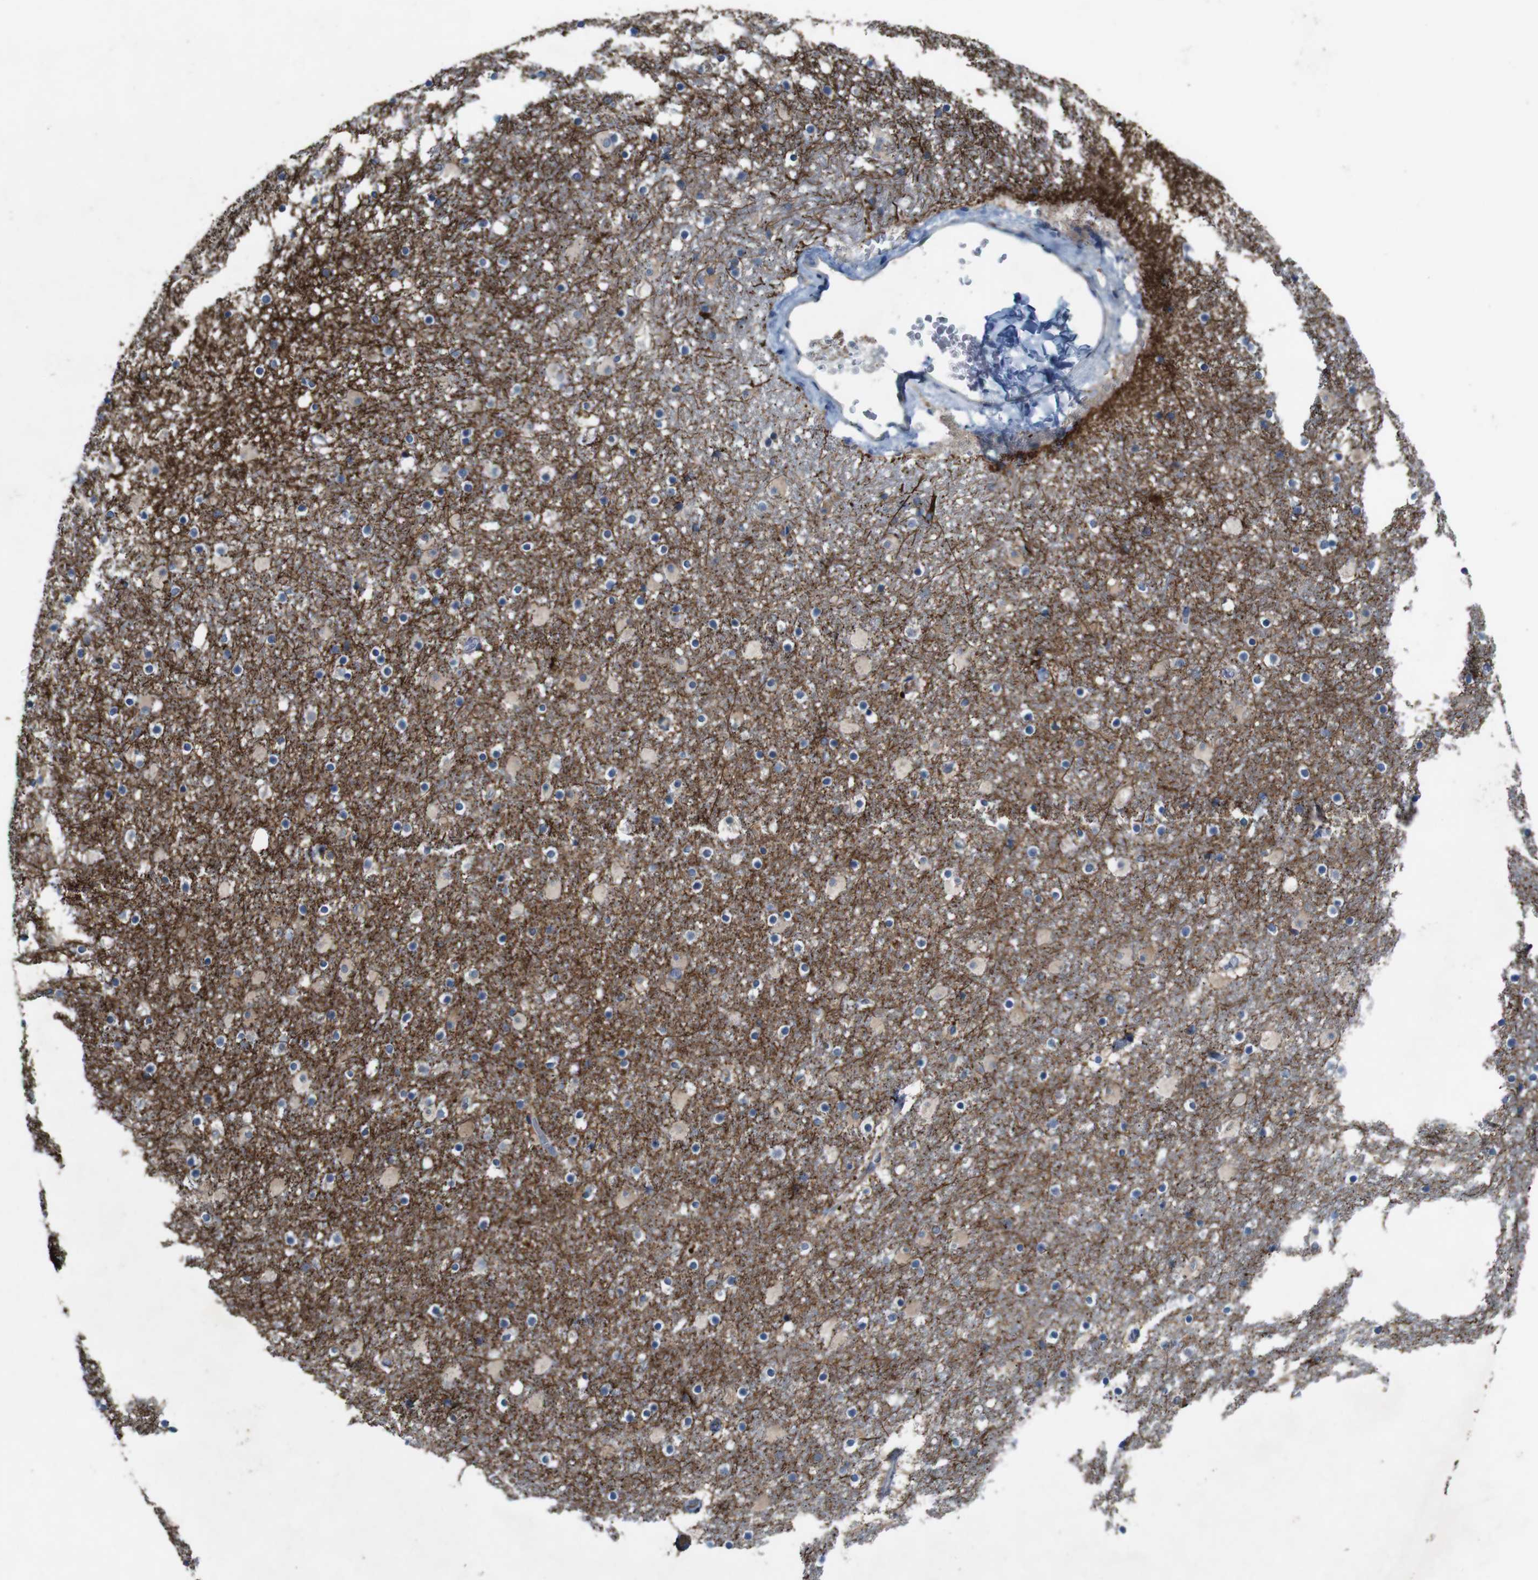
{"staining": {"intensity": "negative", "quantity": "none", "location": "none"}, "tissue": "caudate", "cell_type": "Glial cells", "image_type": "normal", "snomed": [{"axis": "morphology", "description": "Normal tissue, NOS"}, {"axis": "topography", "description": "Lateral ventricle wall"}], "caption": "Glial cells show no significant protein positivity in unremarkable caudate. The staining is performed using DAB brown chromogen with nuclei counter-stained in using hematoxylin.", "gene": "MOGAT3", "patient": {"sex": "male", "age": 45}}